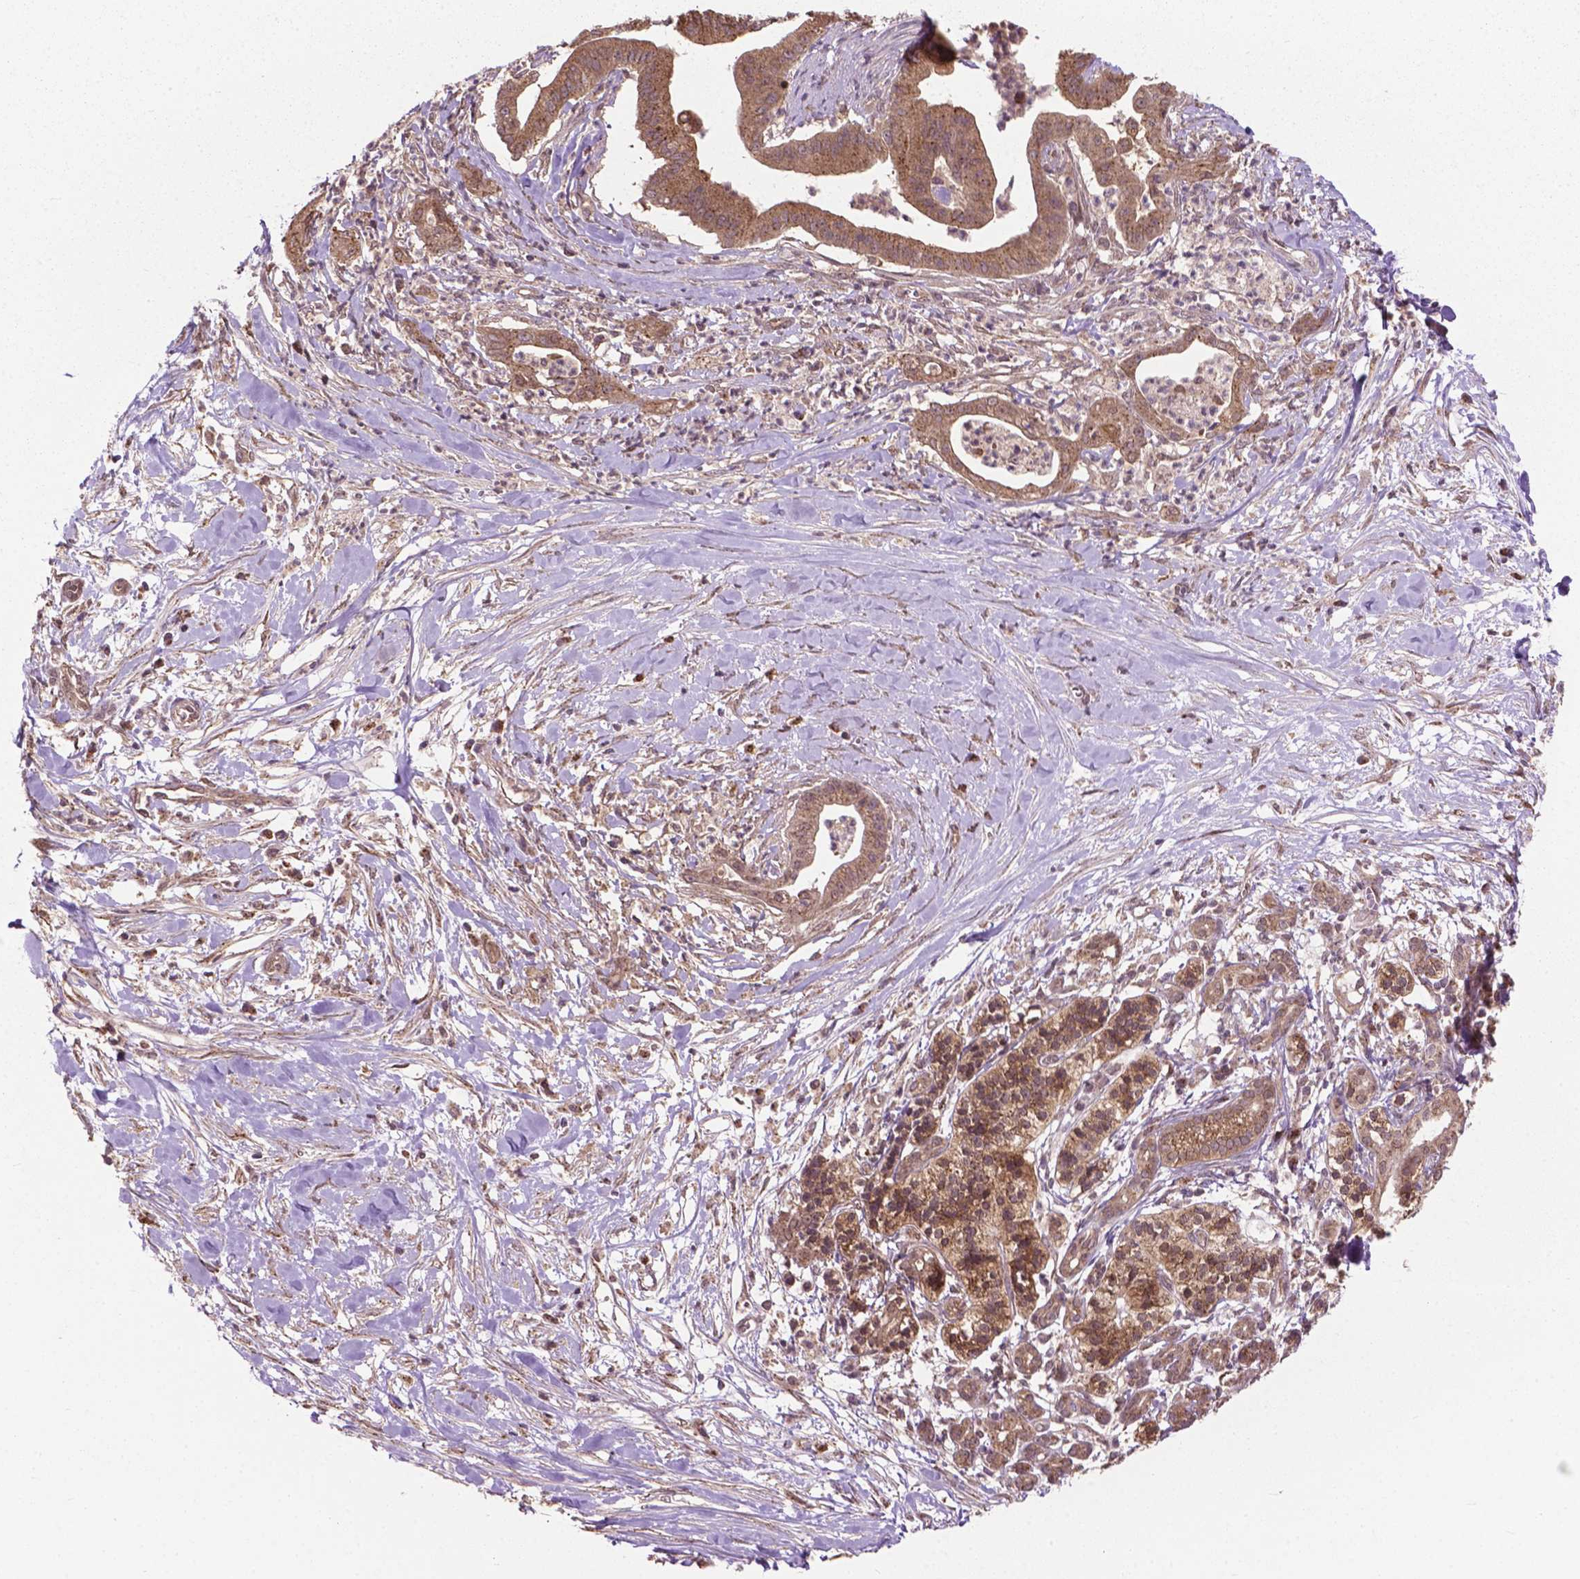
{"staining": {"intensity": "moderate", "quantity": ">75%", "location": "cytoplasmic/membranous"}, "tissue": "pancreatic cancer", "cell_type": "Tumor cells", "image_type": "cancer", "snomed": [{"axis": "morphology", "description": "Normal tissue, NOS"}, {"axis": "morphology", "description": "Adenocarcinoma, NOS"}, {"axis": "topography", "description": "Lymph node"}, {"axis": "topography", "description": "Pancreas"}], "caption": "A histopathology image of pancreatic adenocarcinoma stained for a protein reveals moderate cytoplasmic/membranous brown staining in tumor cells.", "gene": "PPP1CB", "patient": {"sex": "female", "age": 58}}